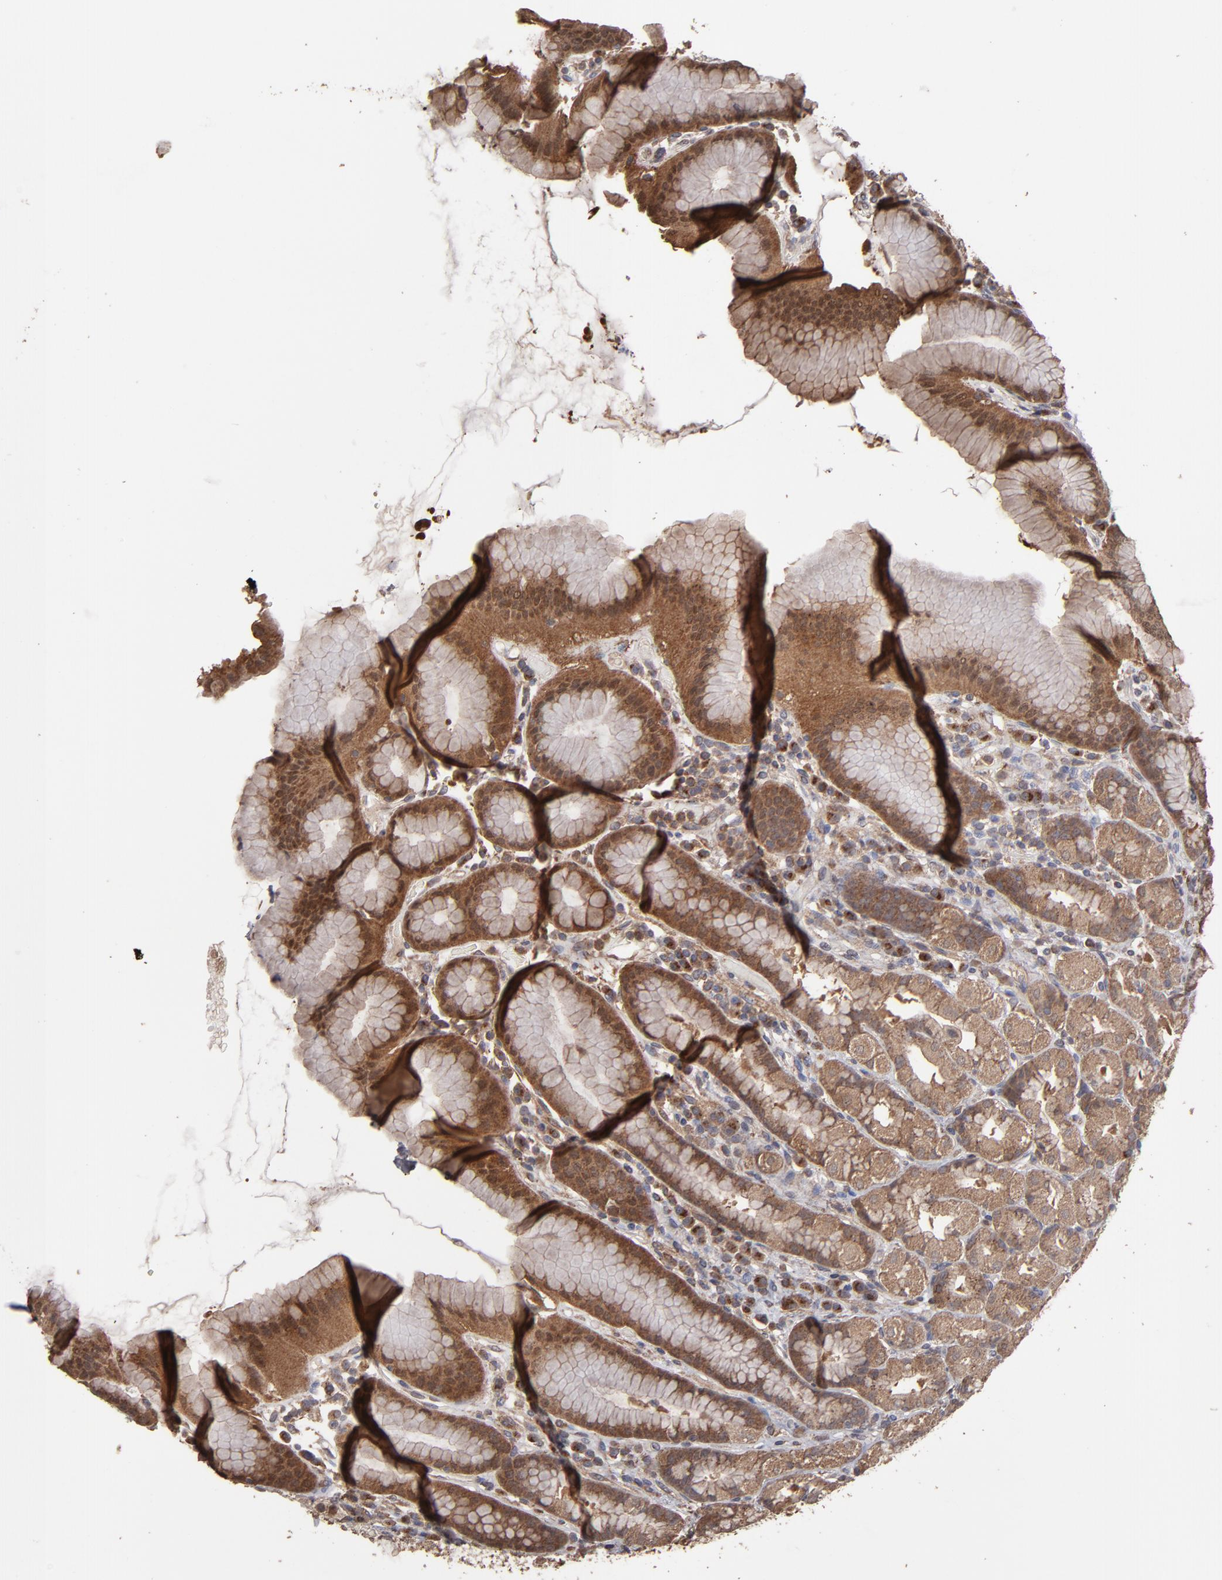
{"staining": {"intensity": "moderate", "quantity": ">75%", "location": "cytoplasmic/membranous"}, "tissue": "stomach", "cell_type": "Glandular cells", "image_type": "normal", "snomed": [{"axis": "morphology", "description": "Normal tissue, NOS"}, {"axis": "topography", "description": "Stomach, upper"}], "caption": "Glandular cells show medium levels of moderate cytoplasmic/membranous expression in approximately >75% of cells in benign stomach. (Brightfield microscopy of DAB IHC at high magnification).", "gene": "MMP2", "patient": {"sex": "male", "age": 68}}